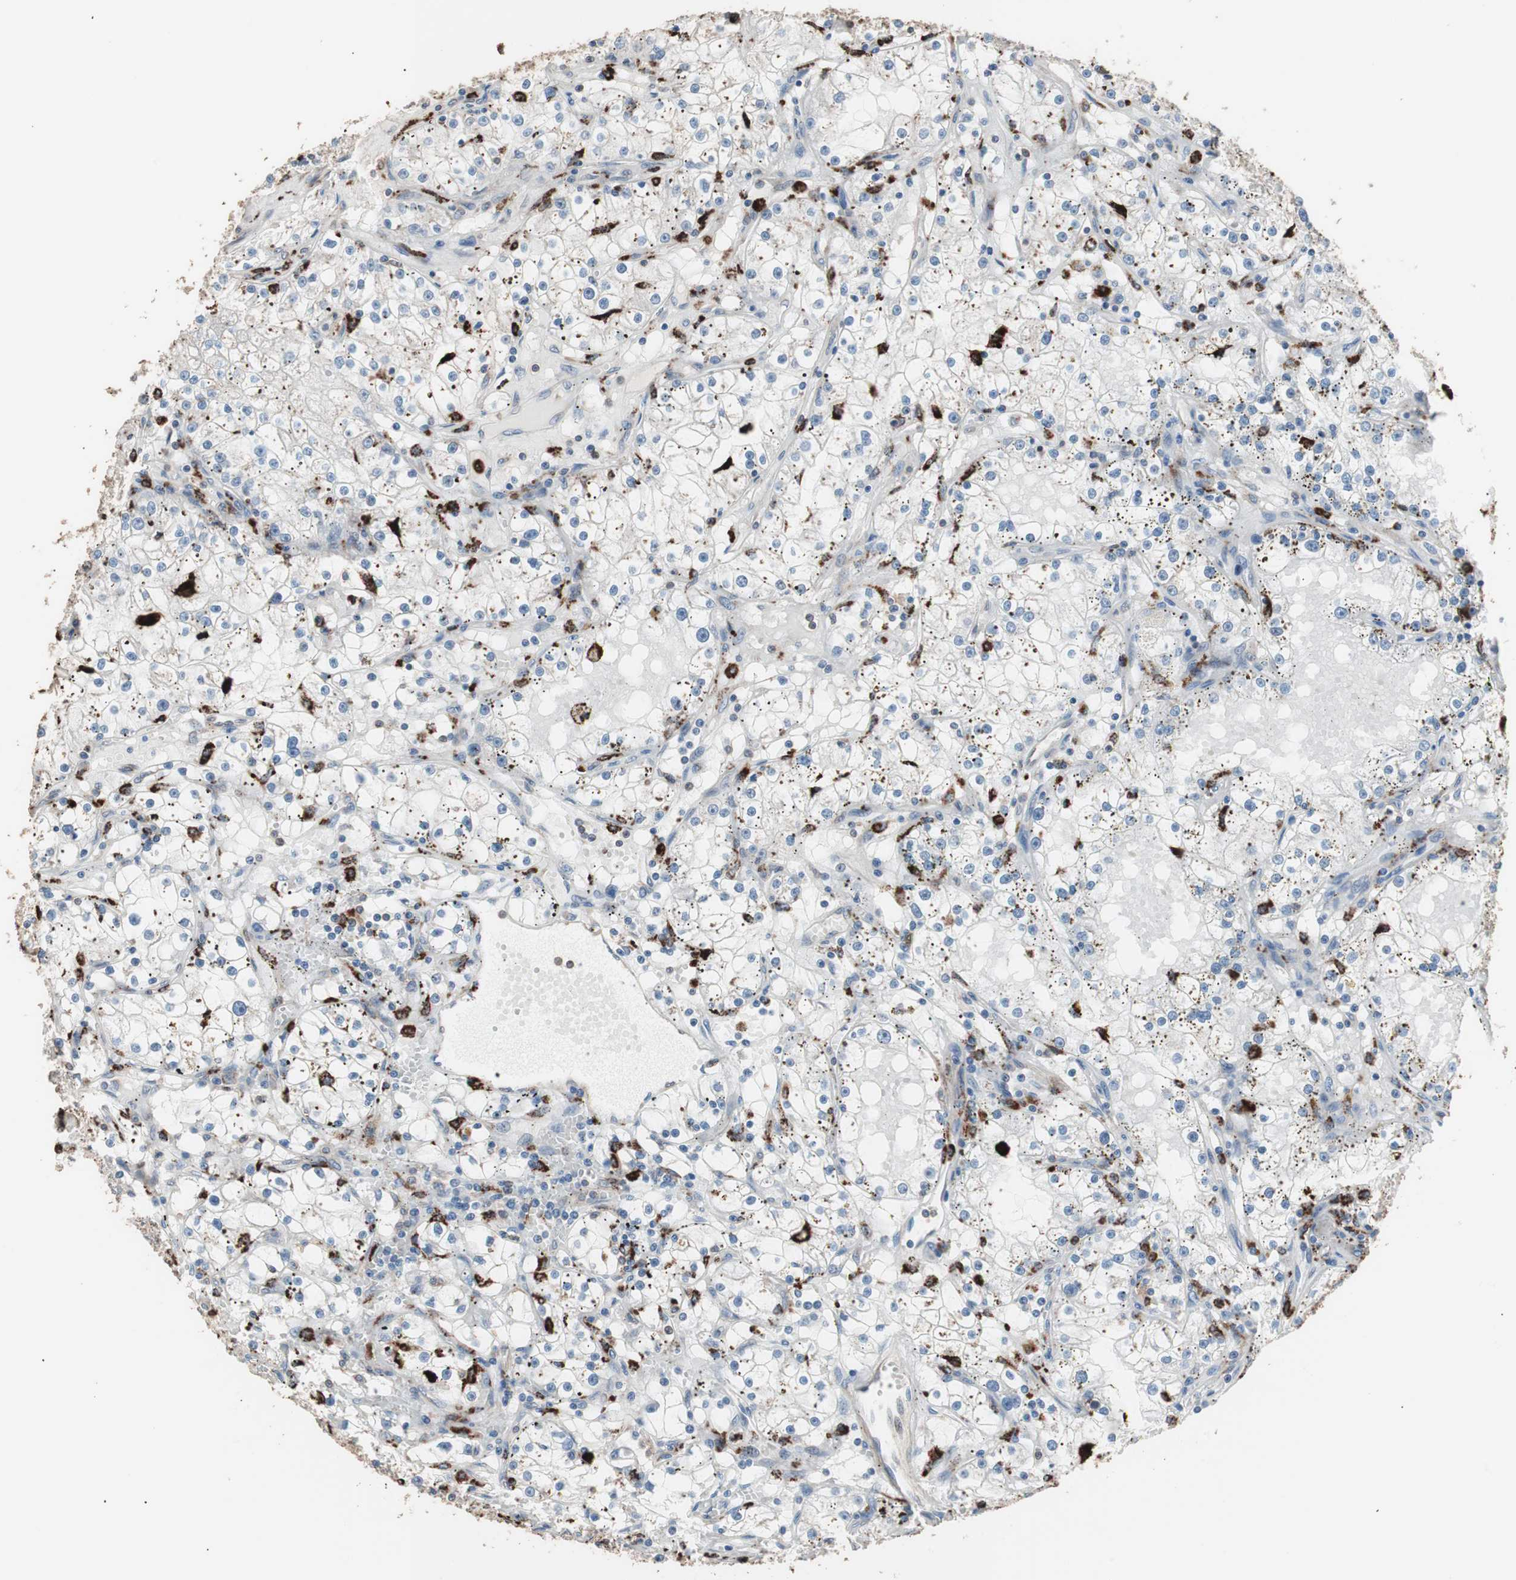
{"staining": {"intensity": "negative", "quantity": "none", "location": "none"}, "tissue": "renal cancer", "cell_type": "Tumor cells", "image_type": "cancer", "snomed": [{"axis": "morphology", "description": "Adenocarcinoma, NOS"}, {"axis": "topography", "description": "Kidney"}], "caption": "The photomicrograph shows no staining of tumor cells in renal adenocarcinoma.", "gene": "CCT3", "patient": {"sex": "male", "age": 56}}